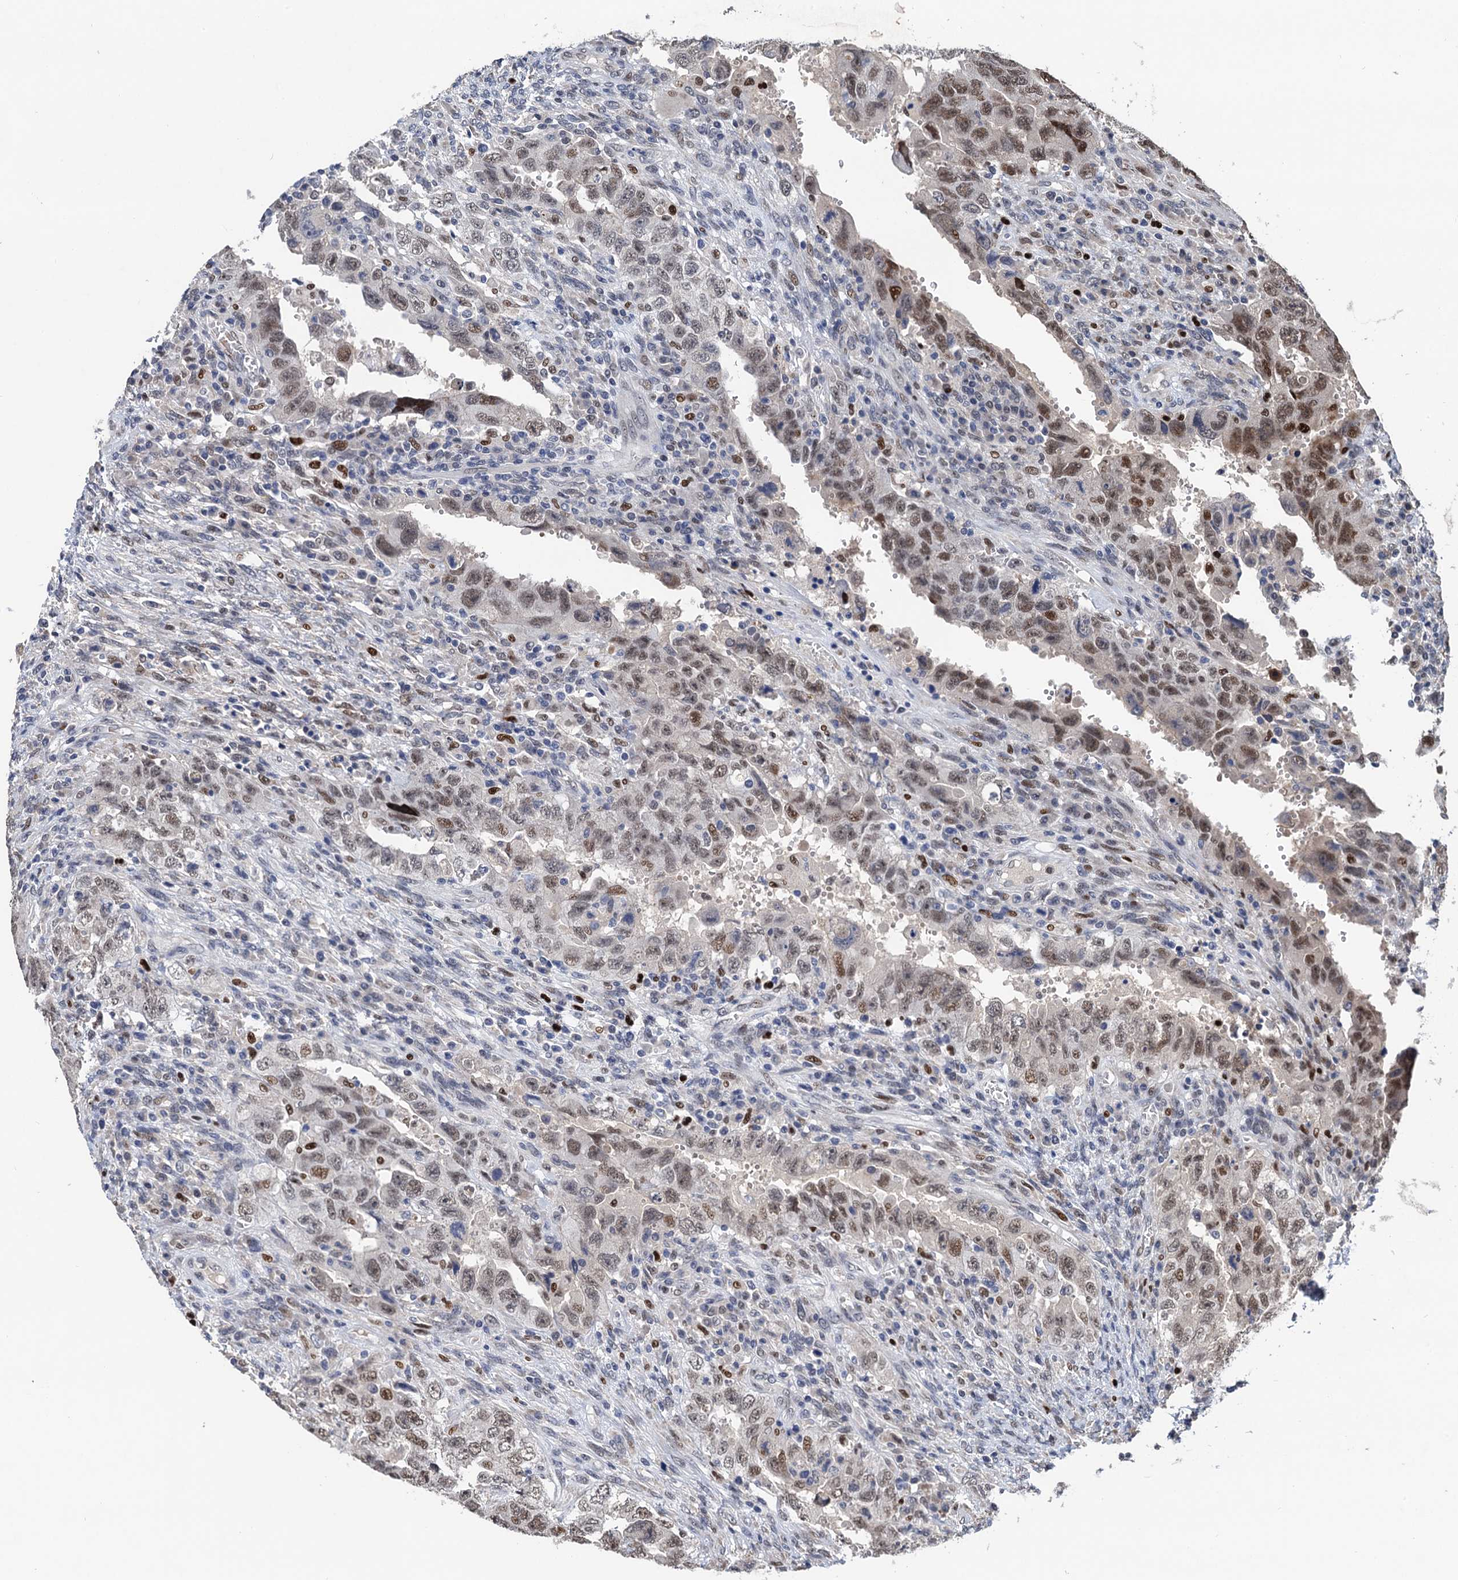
{"staining": {"intensity": "moderate", "quantity": ">75%", "location": "nuclear"}, "tissue": "testis cancer", "cell_type": "Tumor cells", "image_type": "cancer", "snomed": [{"axis": "morphology", "description": "Carcinoma, Embryonal, NOS"}, {"axis": "topography", "description": "Testis"}], "caption": "Testis cancer (embryonal carcinoma) stained for a protein demonstrates moderate nuclear positivity in tumor cells.", "gene": "TSEN34", "patient": {"sex": "male", "age": 26}}